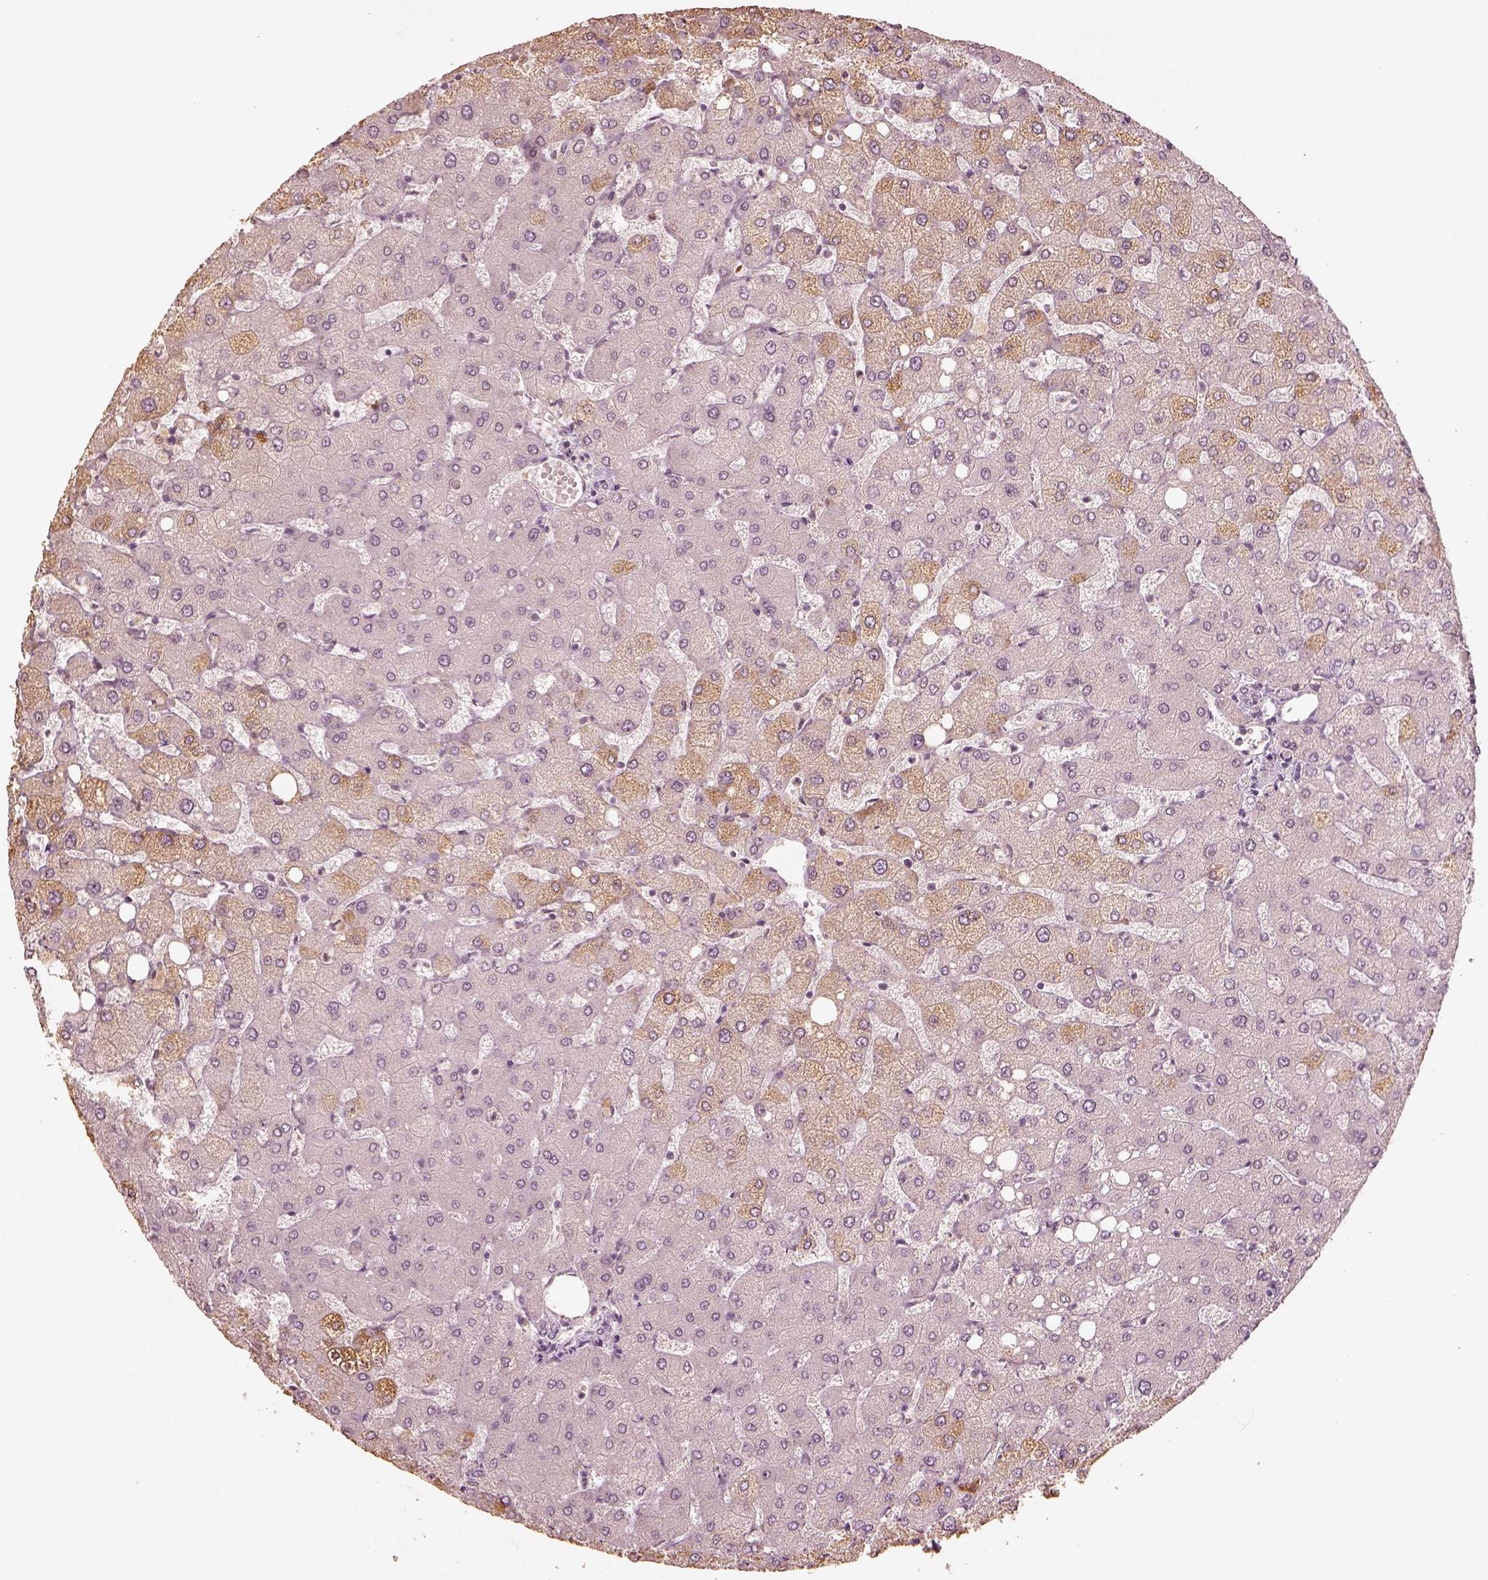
{"staining": {"intensity": "negative", "quantity": "none", "location": "none"}, "tissue": "liver", "cell_type": "Cholangiocytes", "image_type": "normal", "snomed": [{"axis": "morphology", "description": "Normal tissue, NOS"}, {"axis": "topography", "description": "Liver"}], "caption": "This image is of unremarkable liver stained with IHC to label a protein in brown with the nuclei are counter-stained blue. There is no staining in cholangiocytes. (DAB IHC visualized using brightfield microscopy, high magnification).", "gene": "MADCAM1", "patient": {"sex": "female", "age": 54}}